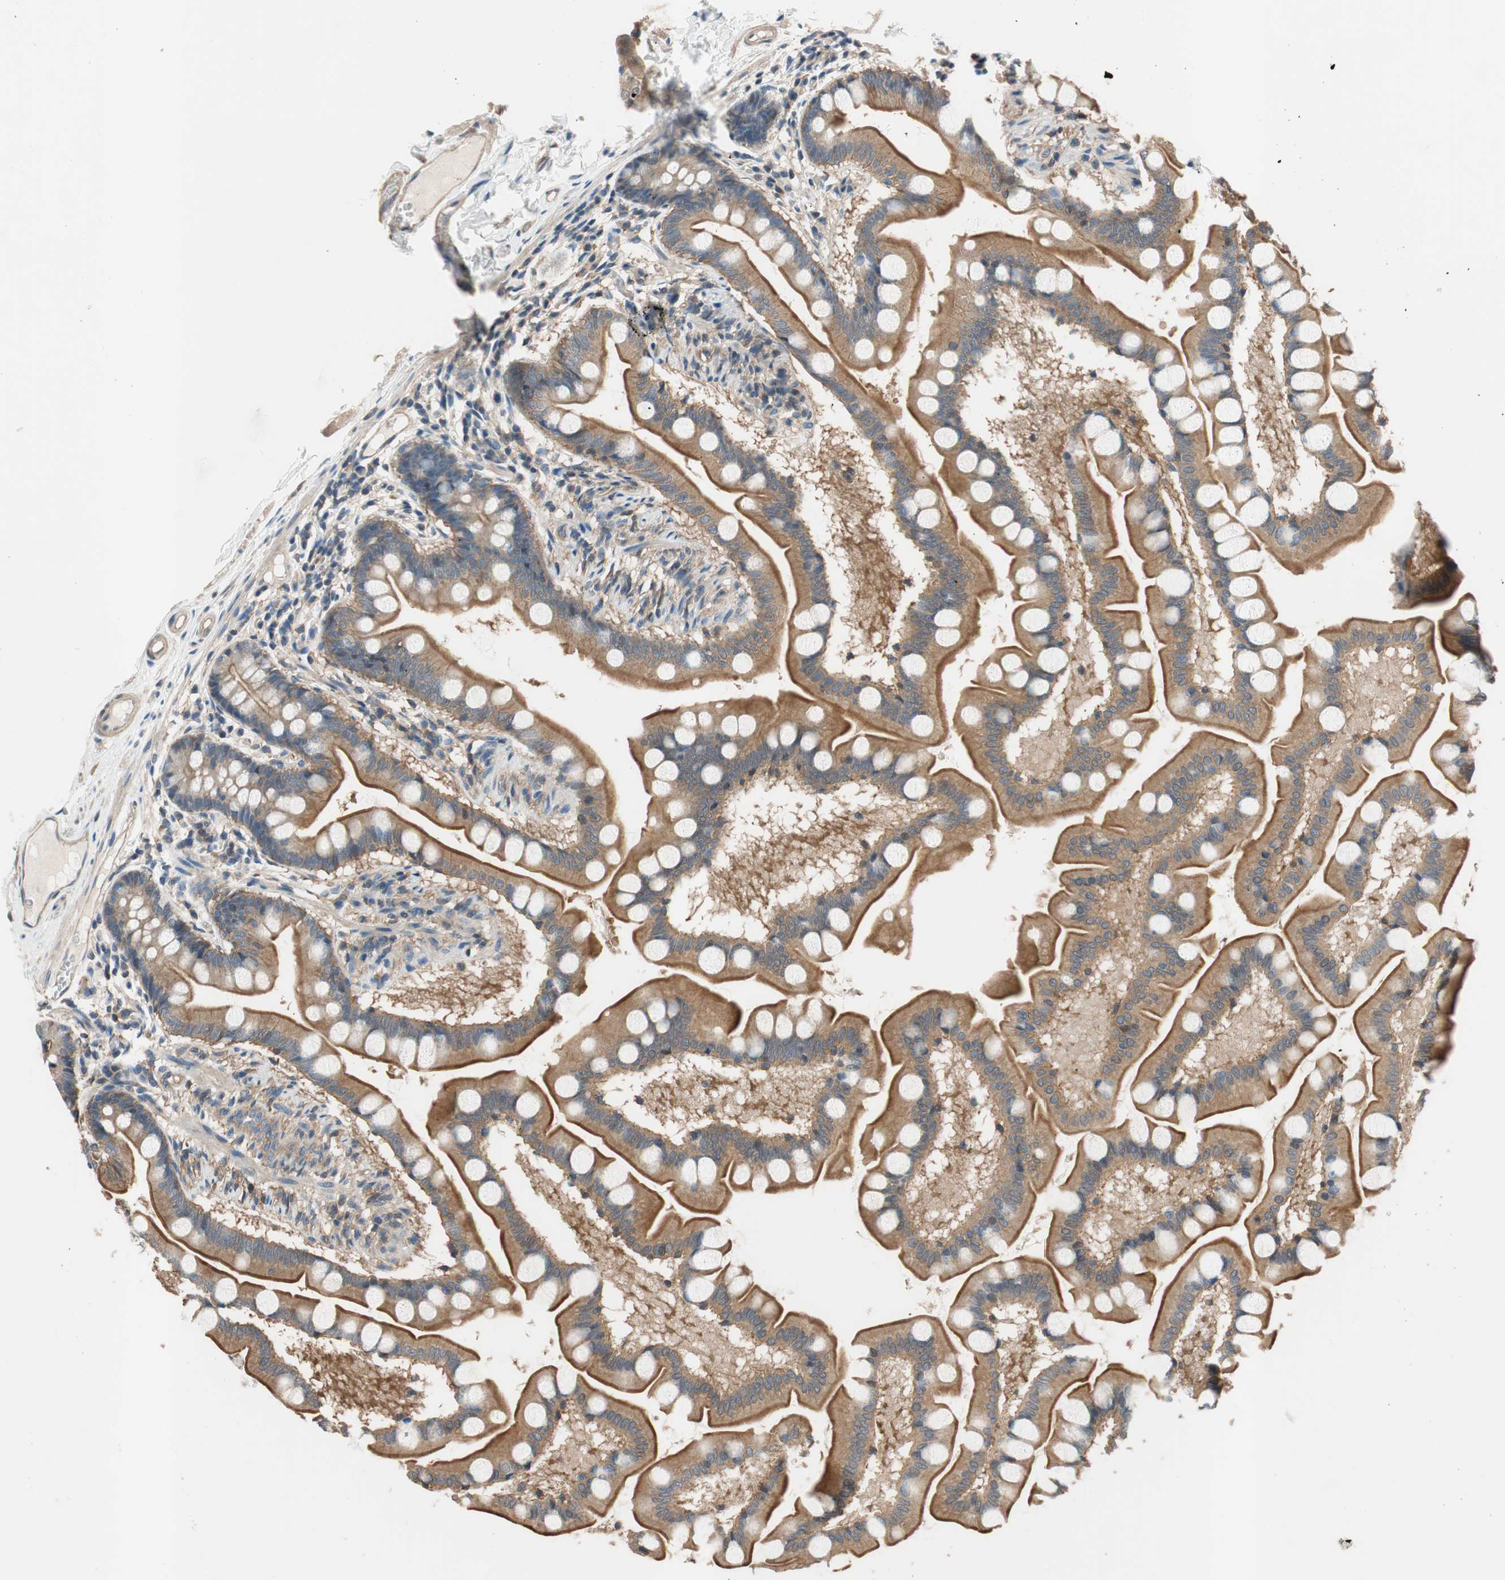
{"staining": {"intensity": "moderate", "quantity": ">75%", "location": "cytoplasmic/membranous"}, "tissue": "small intestine", "cell_type": "Glandular cells", "image_type": "normal", "snomed": [{"axis": "morphology", "description": "Normal tissue, NOS"}, {"axis": "topography", "description": "Small intestine"}], "caption": "The immunohistochemical stain labels moderate cytoplasmic/membranous positivity in glandular cells of unremarkable small intestine.", "gene": "CALML3", "patient": {"sex": "male", "age": 41}}